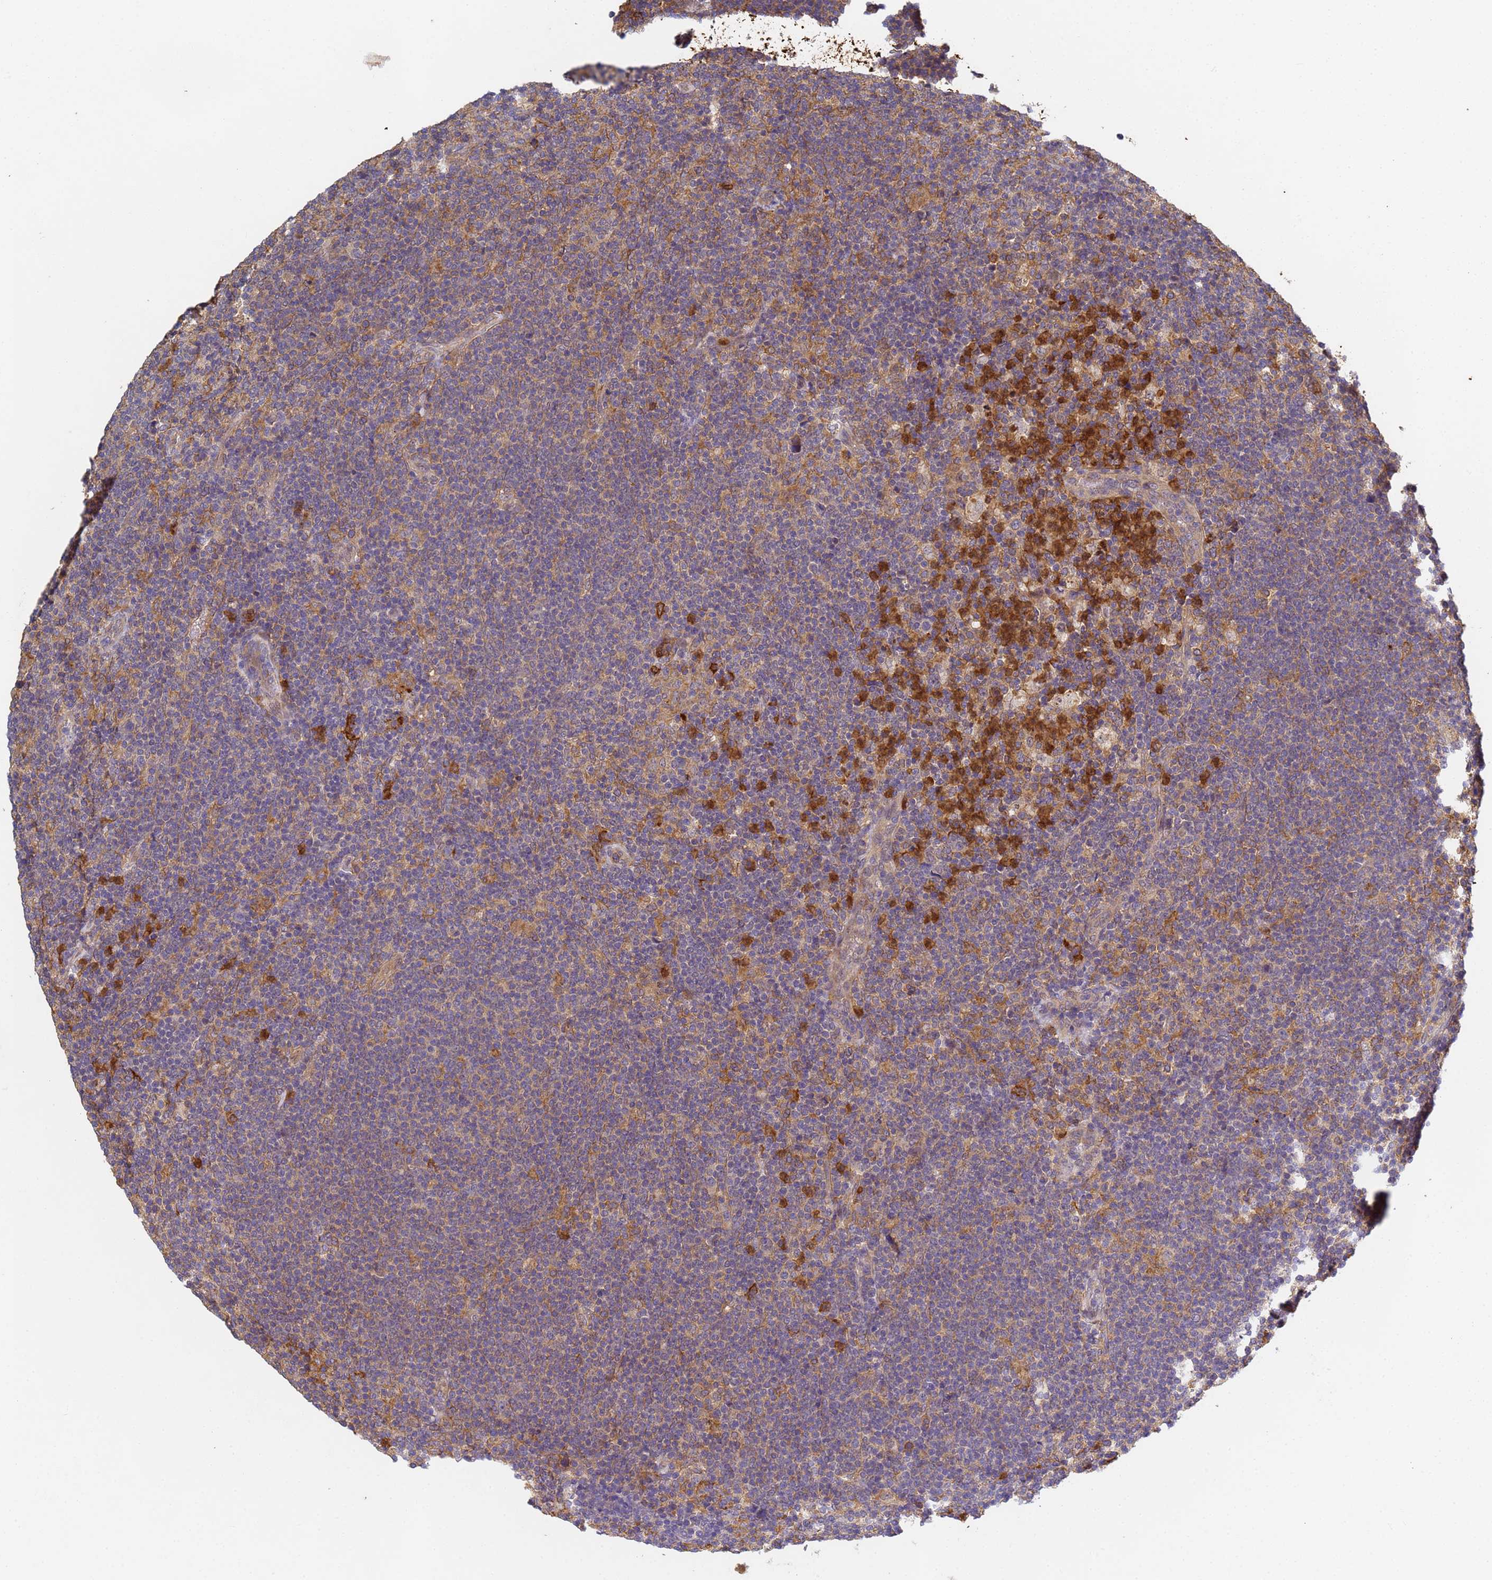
{"staining": {"intensity": "negative", "quantity": "none", "location": "none"}, "tissue": "lymphoma", "cell_type": "Tumor cells", "image_type": "cancer", "snomed": [{"axis": "morphology", "description": "Hodgkin's disease, NOS"}, {"axis": "topography", "description": "Lymph node"}], "caption": "Tumor cells are negative for brown protein staining in Hodgkin's disease.", "gene": "C8orf34", "patient": {"sex": "female", "age": 57}}